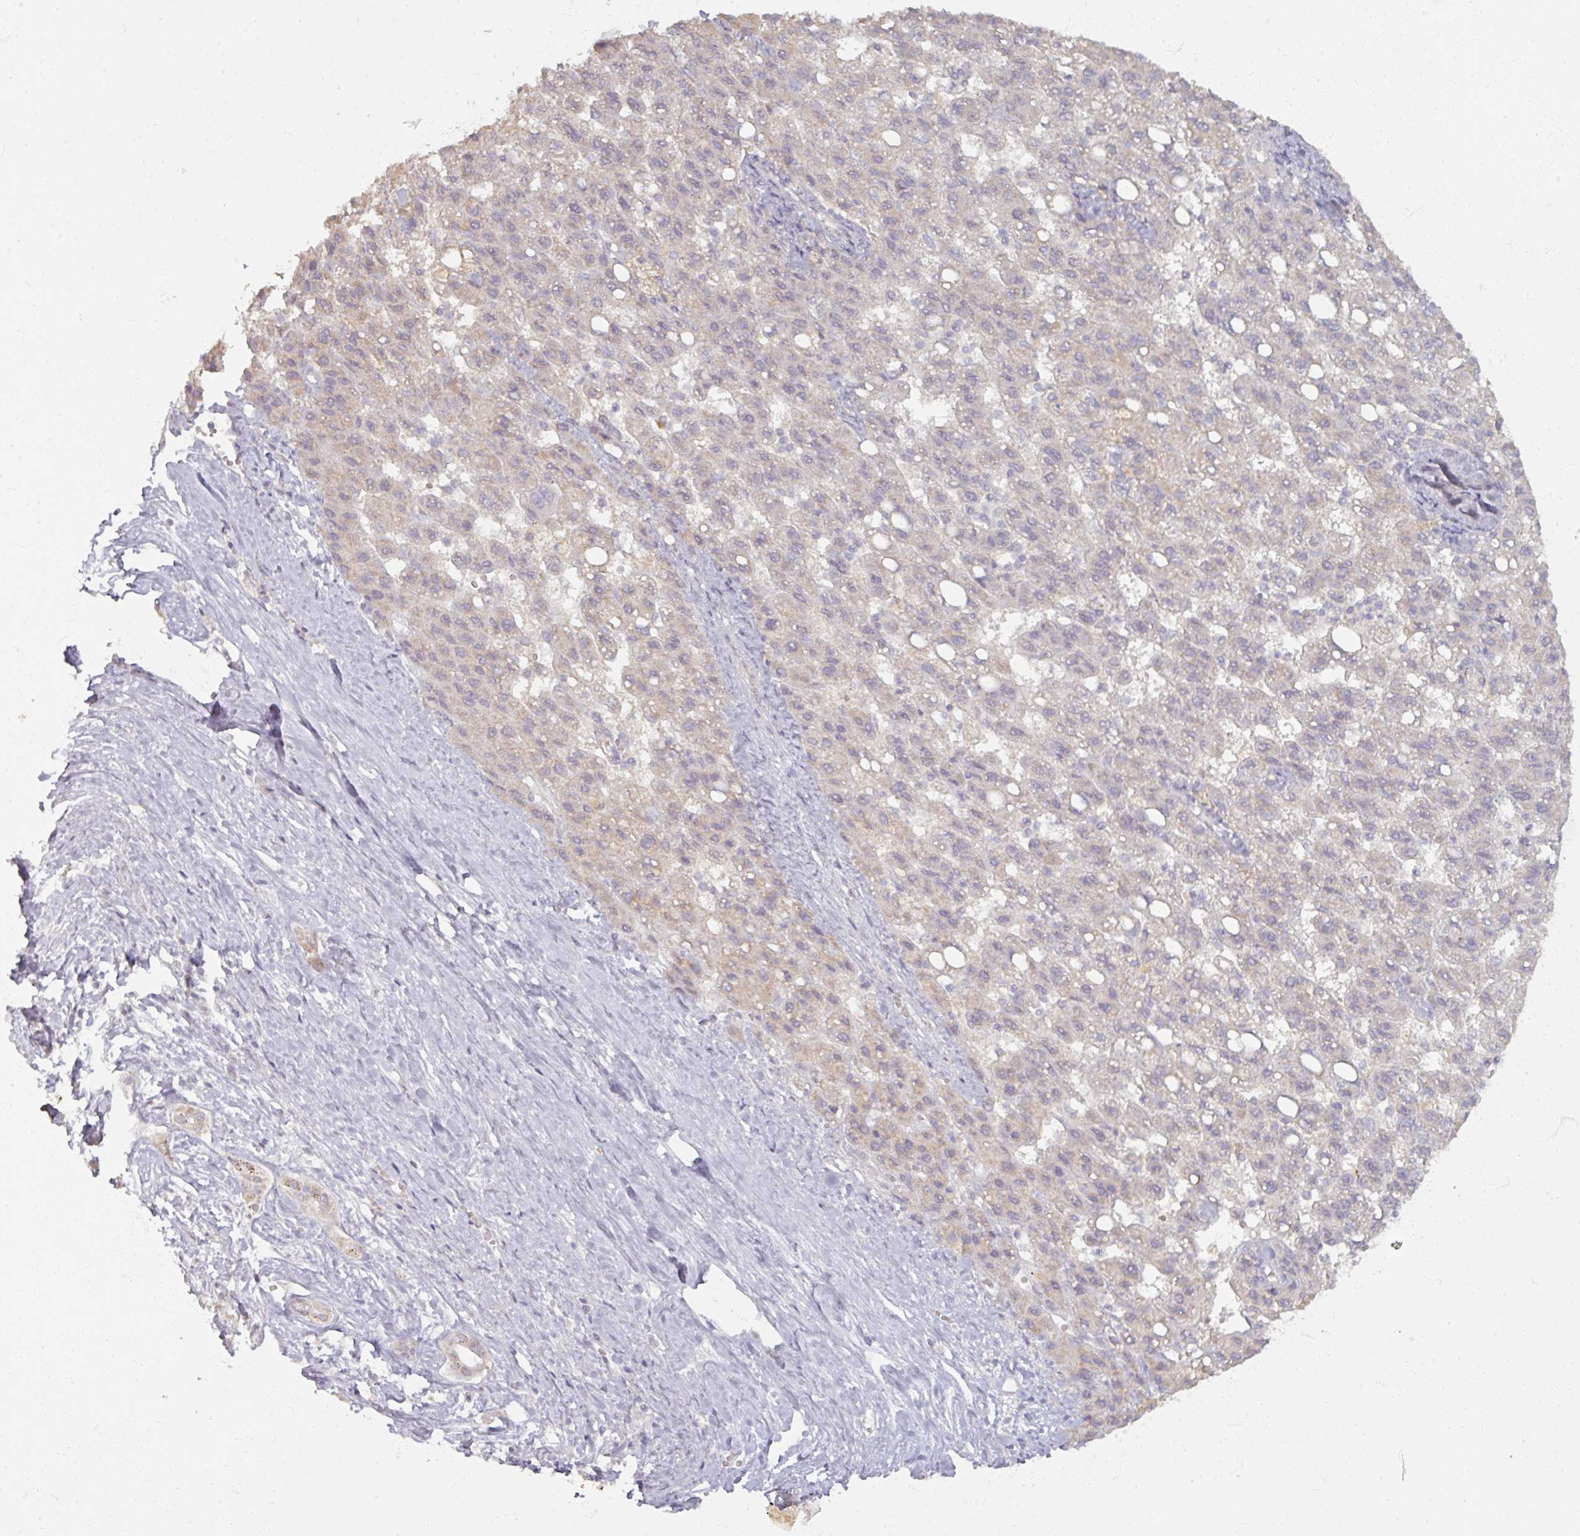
{"staining": {"intensity": "weak", "quantity": "<25%", "location": "cytoplasmic/membranous"}, "tissue": "liver cancer", "cell_type": "Tumor cells", "image_type": "cancer", "snomed": [{"axis": "morphology", "description": "Carcinoma, Hepatocellular, NOS"}, {"axis": "topography", "description": "Liver"}], "caption": "IHC image of neoplastic tissue: human liver cancer stained with DAB reveals no significant protein positivity in tumor cells. Nuclei are stained in blue.", "gene": "SOX11", "patient": {"sex": "female", "age": 82}}